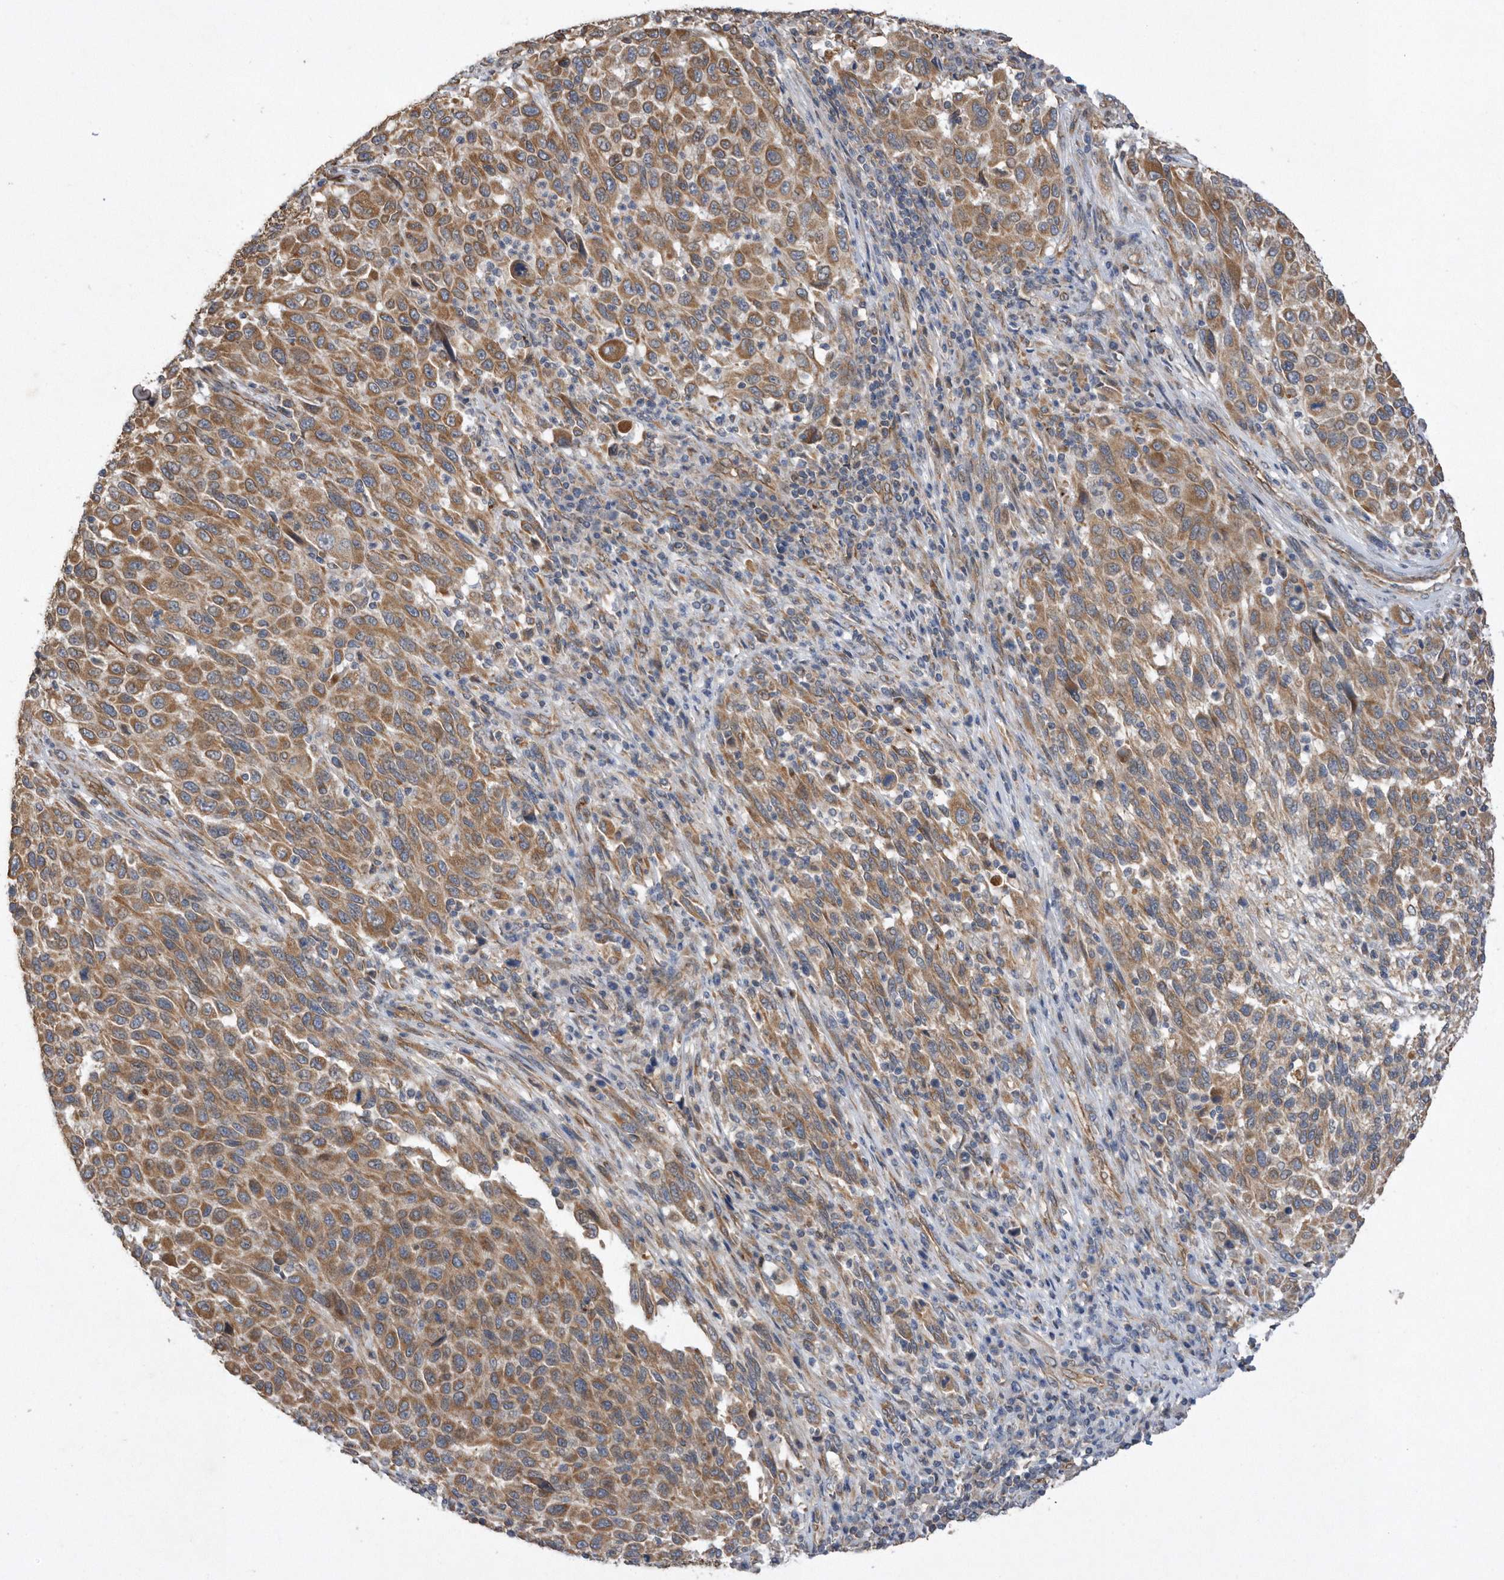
{"staining": {"intensity": "moderate", "quantity": ">75%", "location": "cytoplasmic/membranous"}, "tissue": "melanoma", "cell_type": "Tumor cells", "image_type": "cancer", "snomed": [{"axis": "morphology", "description": "Malignant melanoma, Metastatic site"}, {"axis": "topography", "description": "Lymph node"}], "caption": "Immunohistochemistry (IHC) image of neoplastic tissue: human malignant melanoma (metastatic site) stained using IHC displays medium levels of moderate protein expression localized specifically in the cytoplasmic/membranous of tumor cells, appearing as a cytoplasmic/membranous brown color.", "gene": "PON2", "patient": {"sex": "male", "age": 61}}